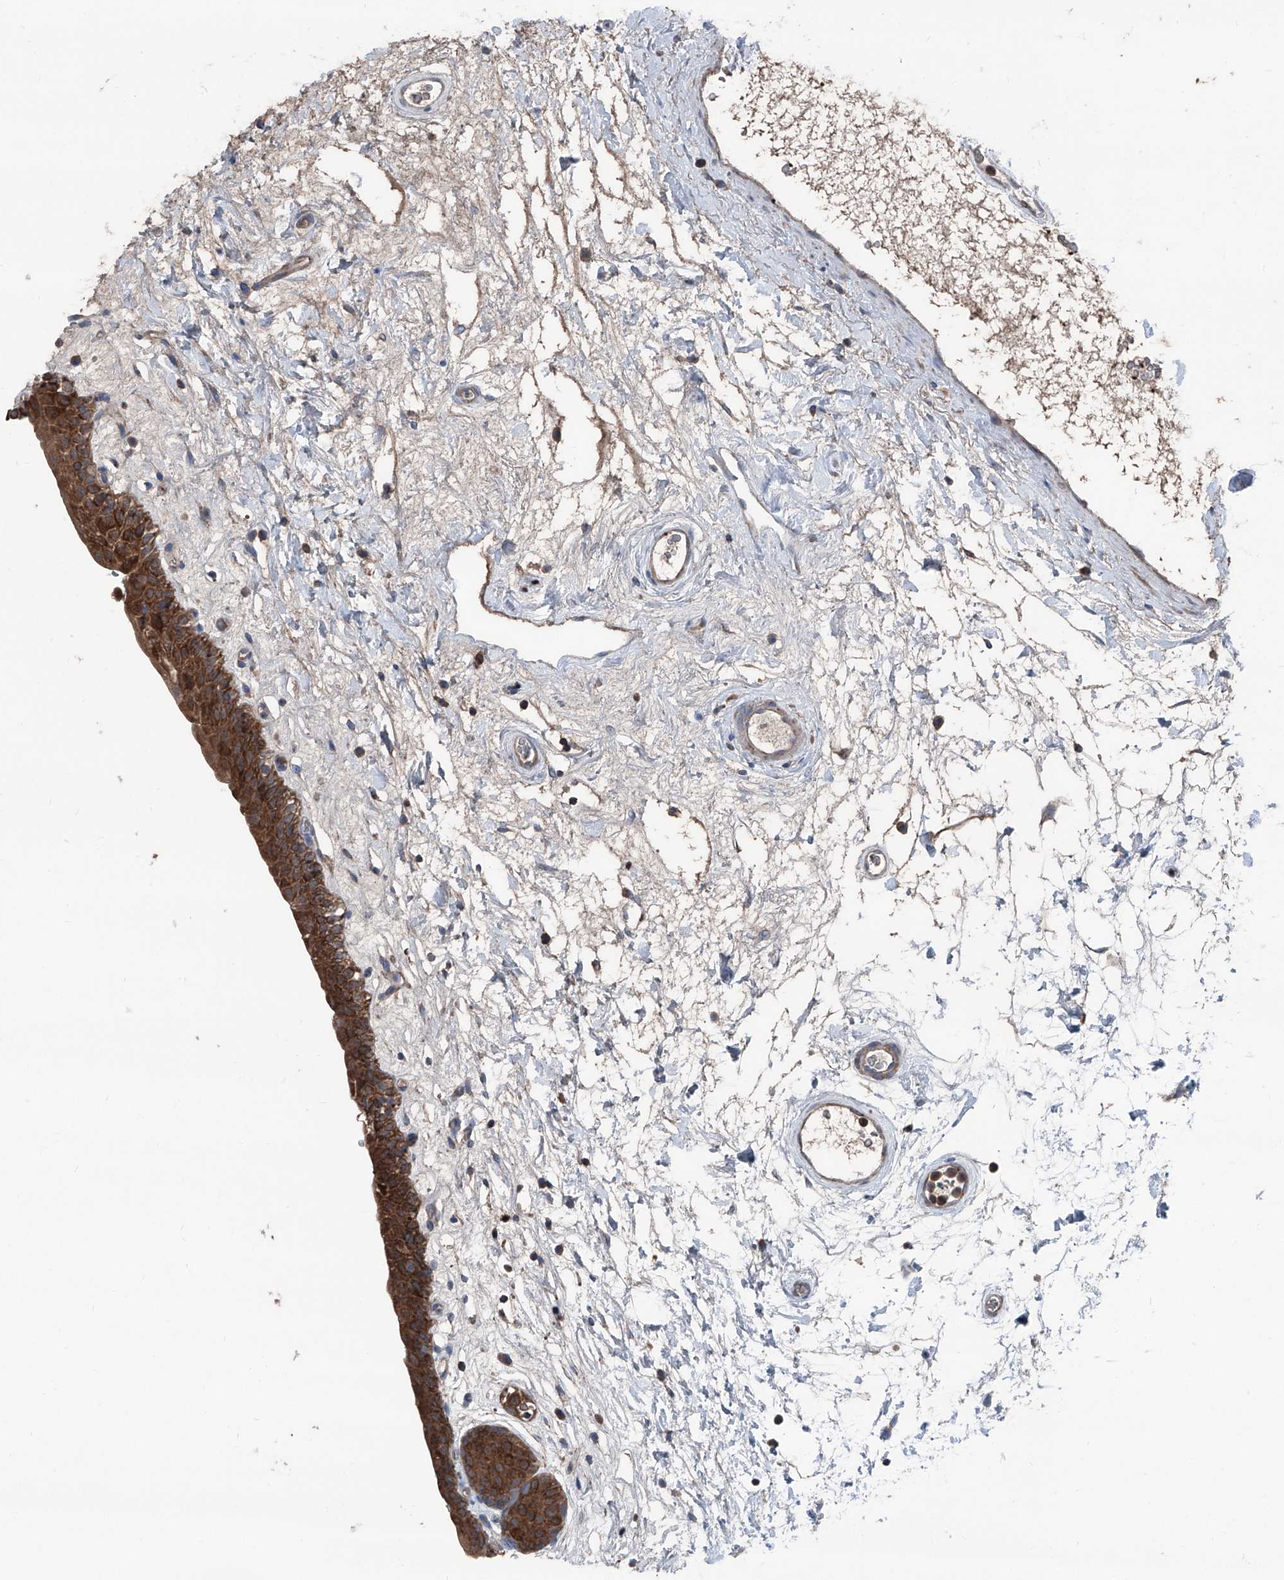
{"staining": {"intensity": "strong", "quantity": ">75%", "location": "cytoplasmic/membranous"}, "tissue": "urinary bladder", "cell_type": "Urothelial cells", "image_type": "normal", "snomed": [{"axis": "morphology", "description": "Normal tissue, NOS"}, {"axis": "topography", "description": "Urinary bladder"}], "caption": "About >75% of urothelial cells in benign urinary bladder demonstrate strong cytoplasmic/membranous protein staining as visualized by brown immunohistochemical staining.", "gene": "GPAT3", "patient": {"sex": "male", "age": 83}}